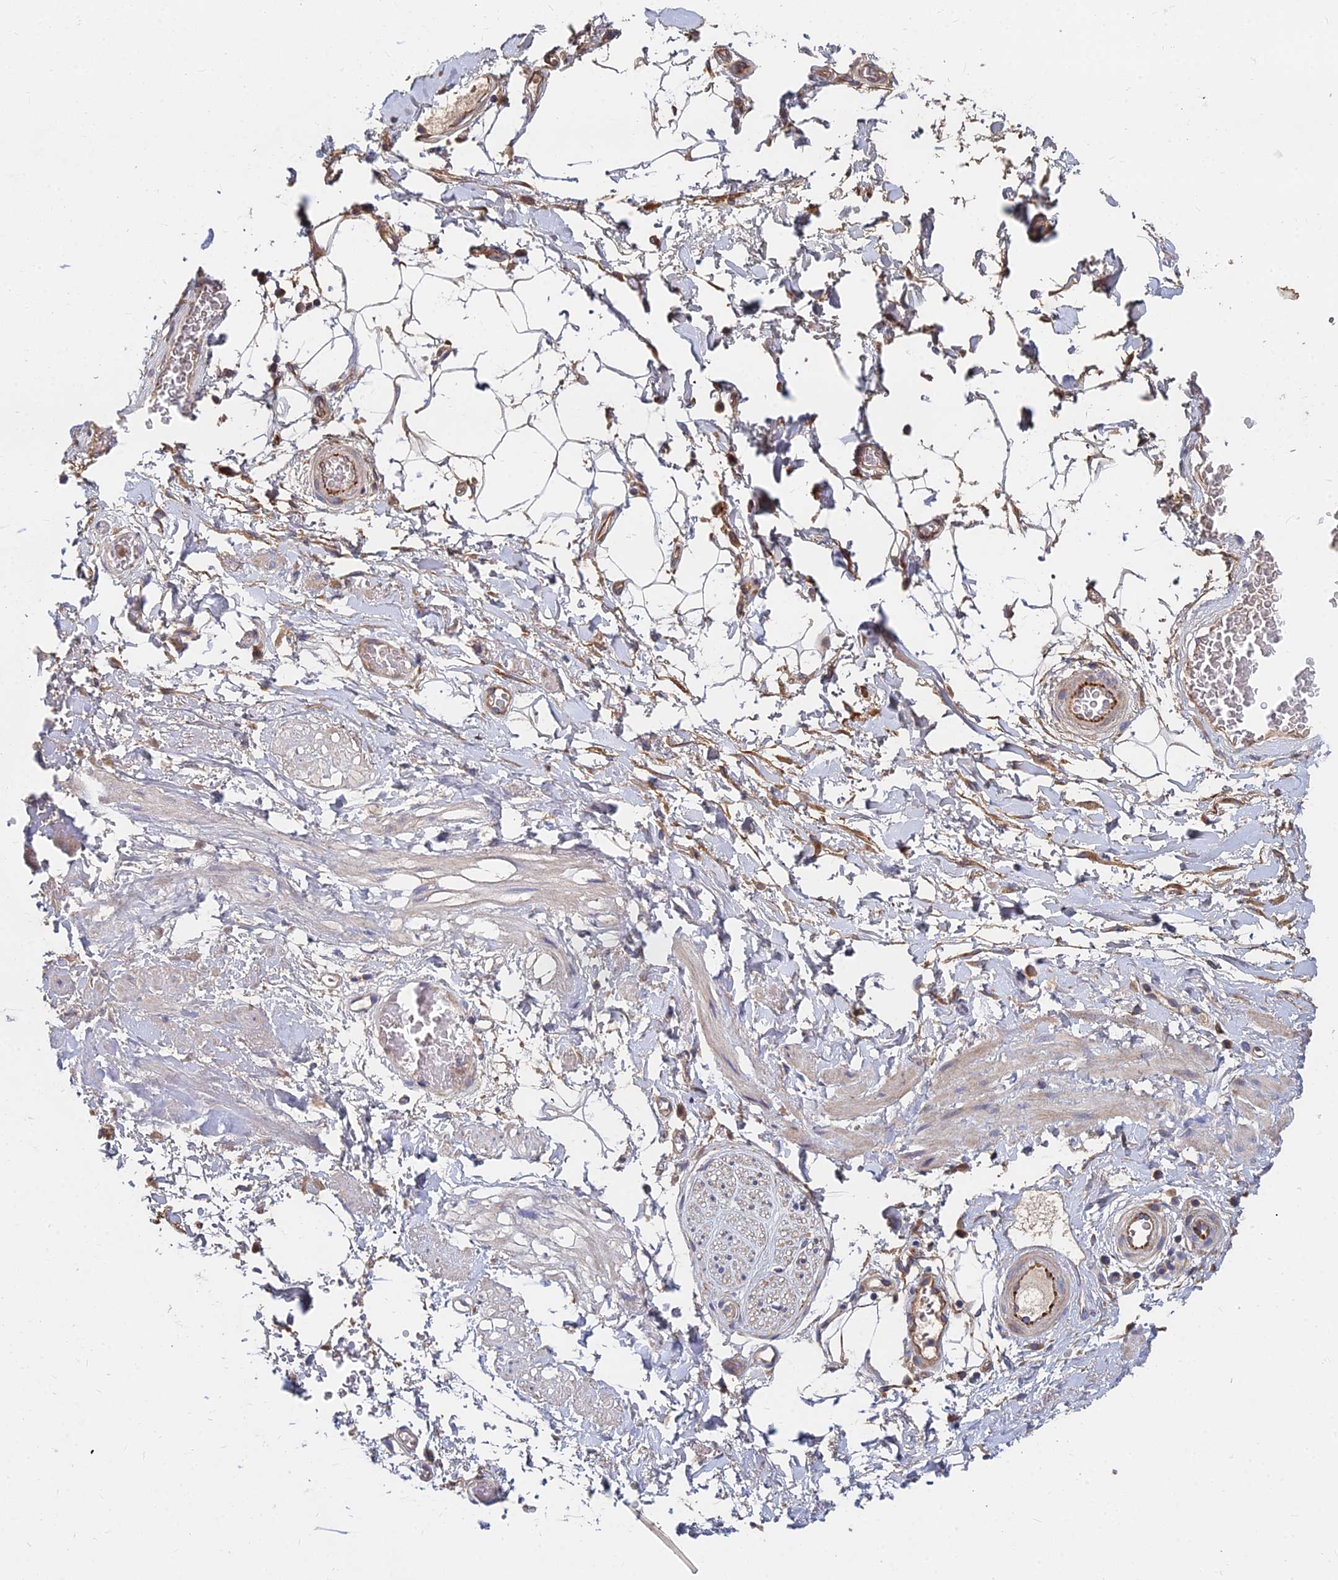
{"staining": {"intensity": "weak", "quantity": ">75%", "location": "cytoplasmic/membranous"}, "tissue": "adipose tissue", "cell_type": "Adipocytes", "image_type": "normal", "snomed": [{"axis": "morphology", "description": "Normal tissue, NOS"}, {"axis": "morphology", "description": "Adenocarcinoma, NOS"}, {"axis": "topography", "description": "Rectum"}, {"axis": "topography", "description": "Vagina"}, {"axis": "topography", "description": "Peripheral nerve tissue"}], "caption": "Immunohistochemistry (IHC) of unremarkable human adipose tissue displays low levels of weak cytoplasmic/membranous positivity in about >75% of adipocytes.", "gene": "CCZ1B", "patient": {"sex": "female", "age": 71}}